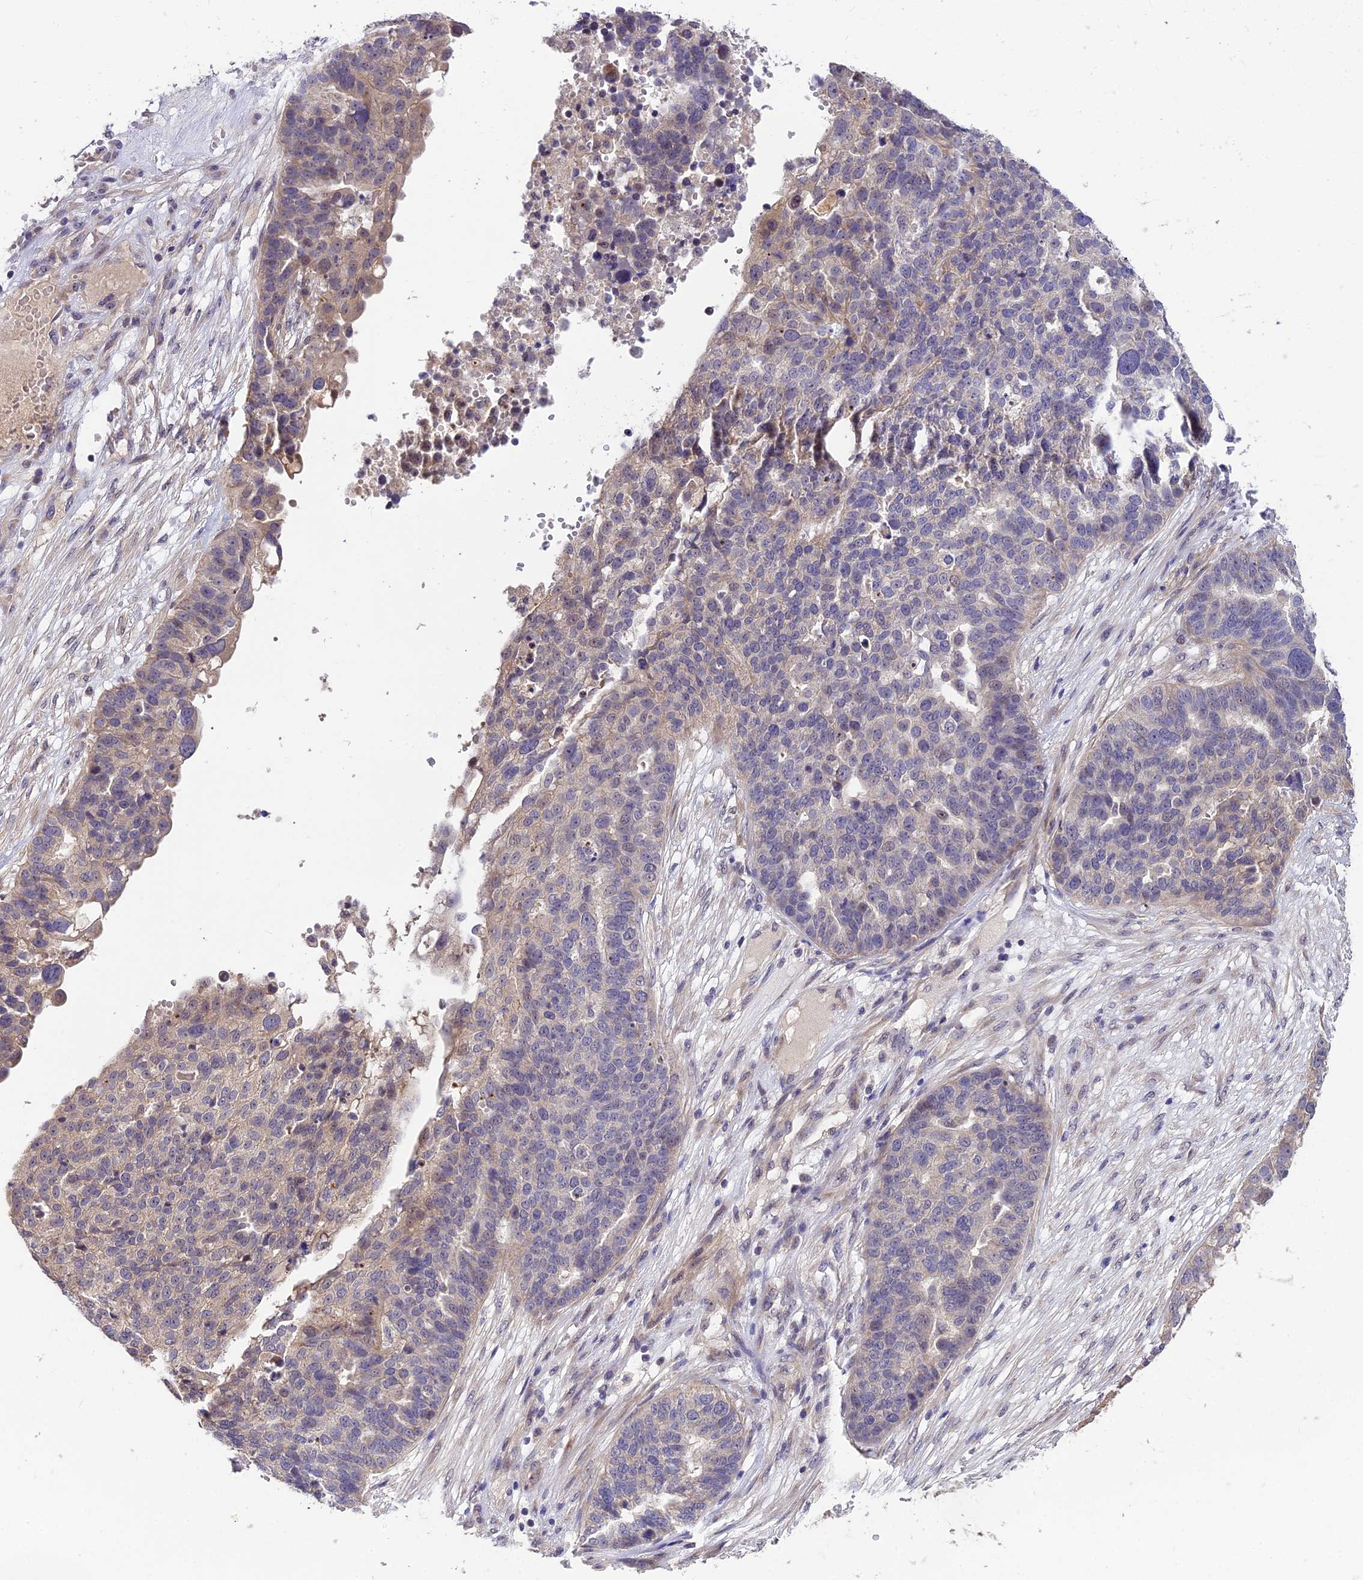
{"staining": {"intensity": "weak", "quantity": "<25%", "location": "cytoplasmic/membranous"}, "tissue": "ovarian cancer", "cell_type": "Tumor cells", "image_type": "cancer", "snomed": [{"axis": "morphology", "description": "Cystadenocarcinoma, serous, NOS"}, {"axis": "topography", "description": "Ovary"}], "caption": "This is a image of immunohistochemistry staining of ovarian cancer, which shows no staining in tumor cells.", "gene": "ZNF333", "patient": {"sex": "female", "age": 59}}